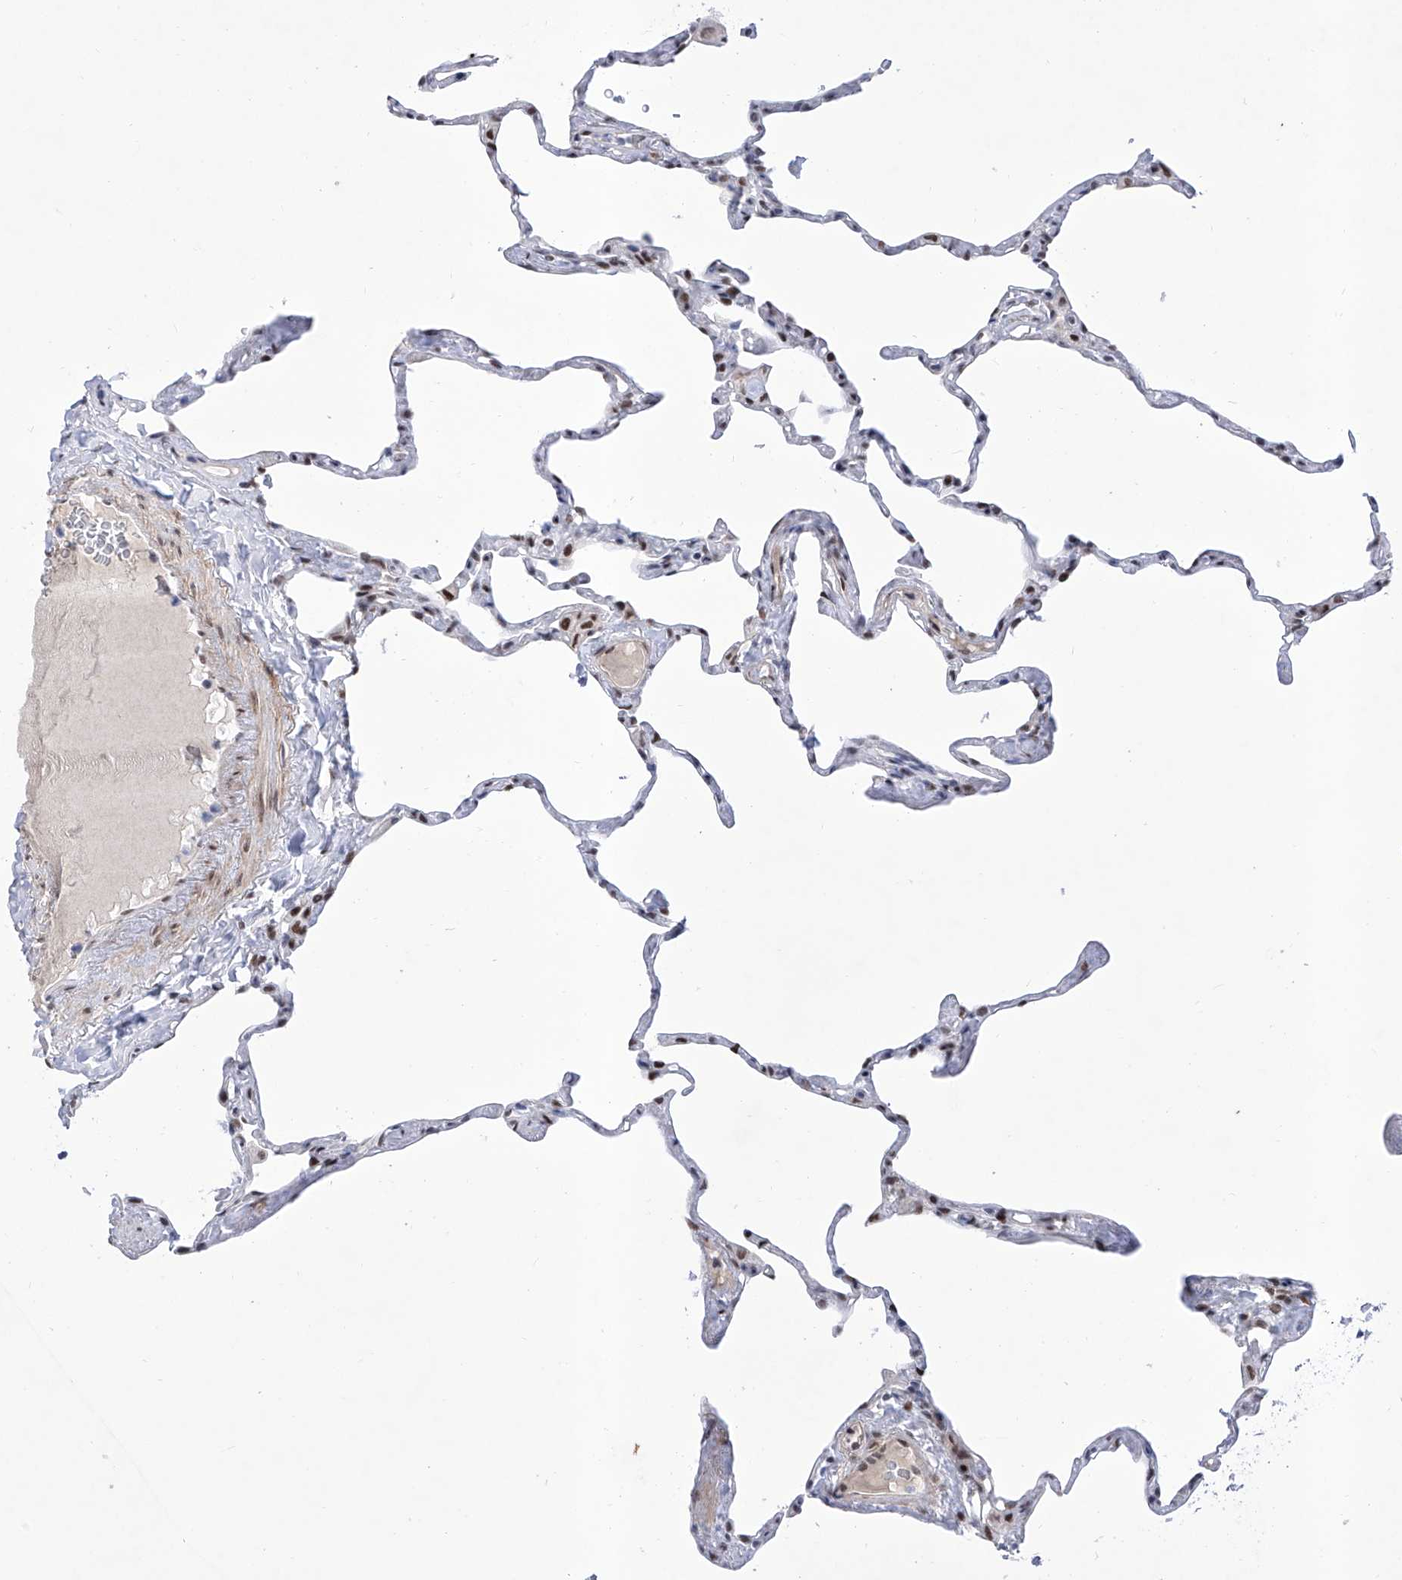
{"staining": {"intensity": "weak", "quantity": "<25%", "location": "nuclear"}, "tissue": "lung", "cell_type": "Alveolar cells", "image_type": "normal", "snomed": [{"axis": "morphology", "description": "Normal tissue, NOS"}, {"axis": "topography", "description": "Lung"}], "caption": "An immunohistochemistry image of normal lung is shown. There is no staining in alveolar cells of lung.", "gene": "ATN1", "patient": {"sex": "male", "age": 65}}